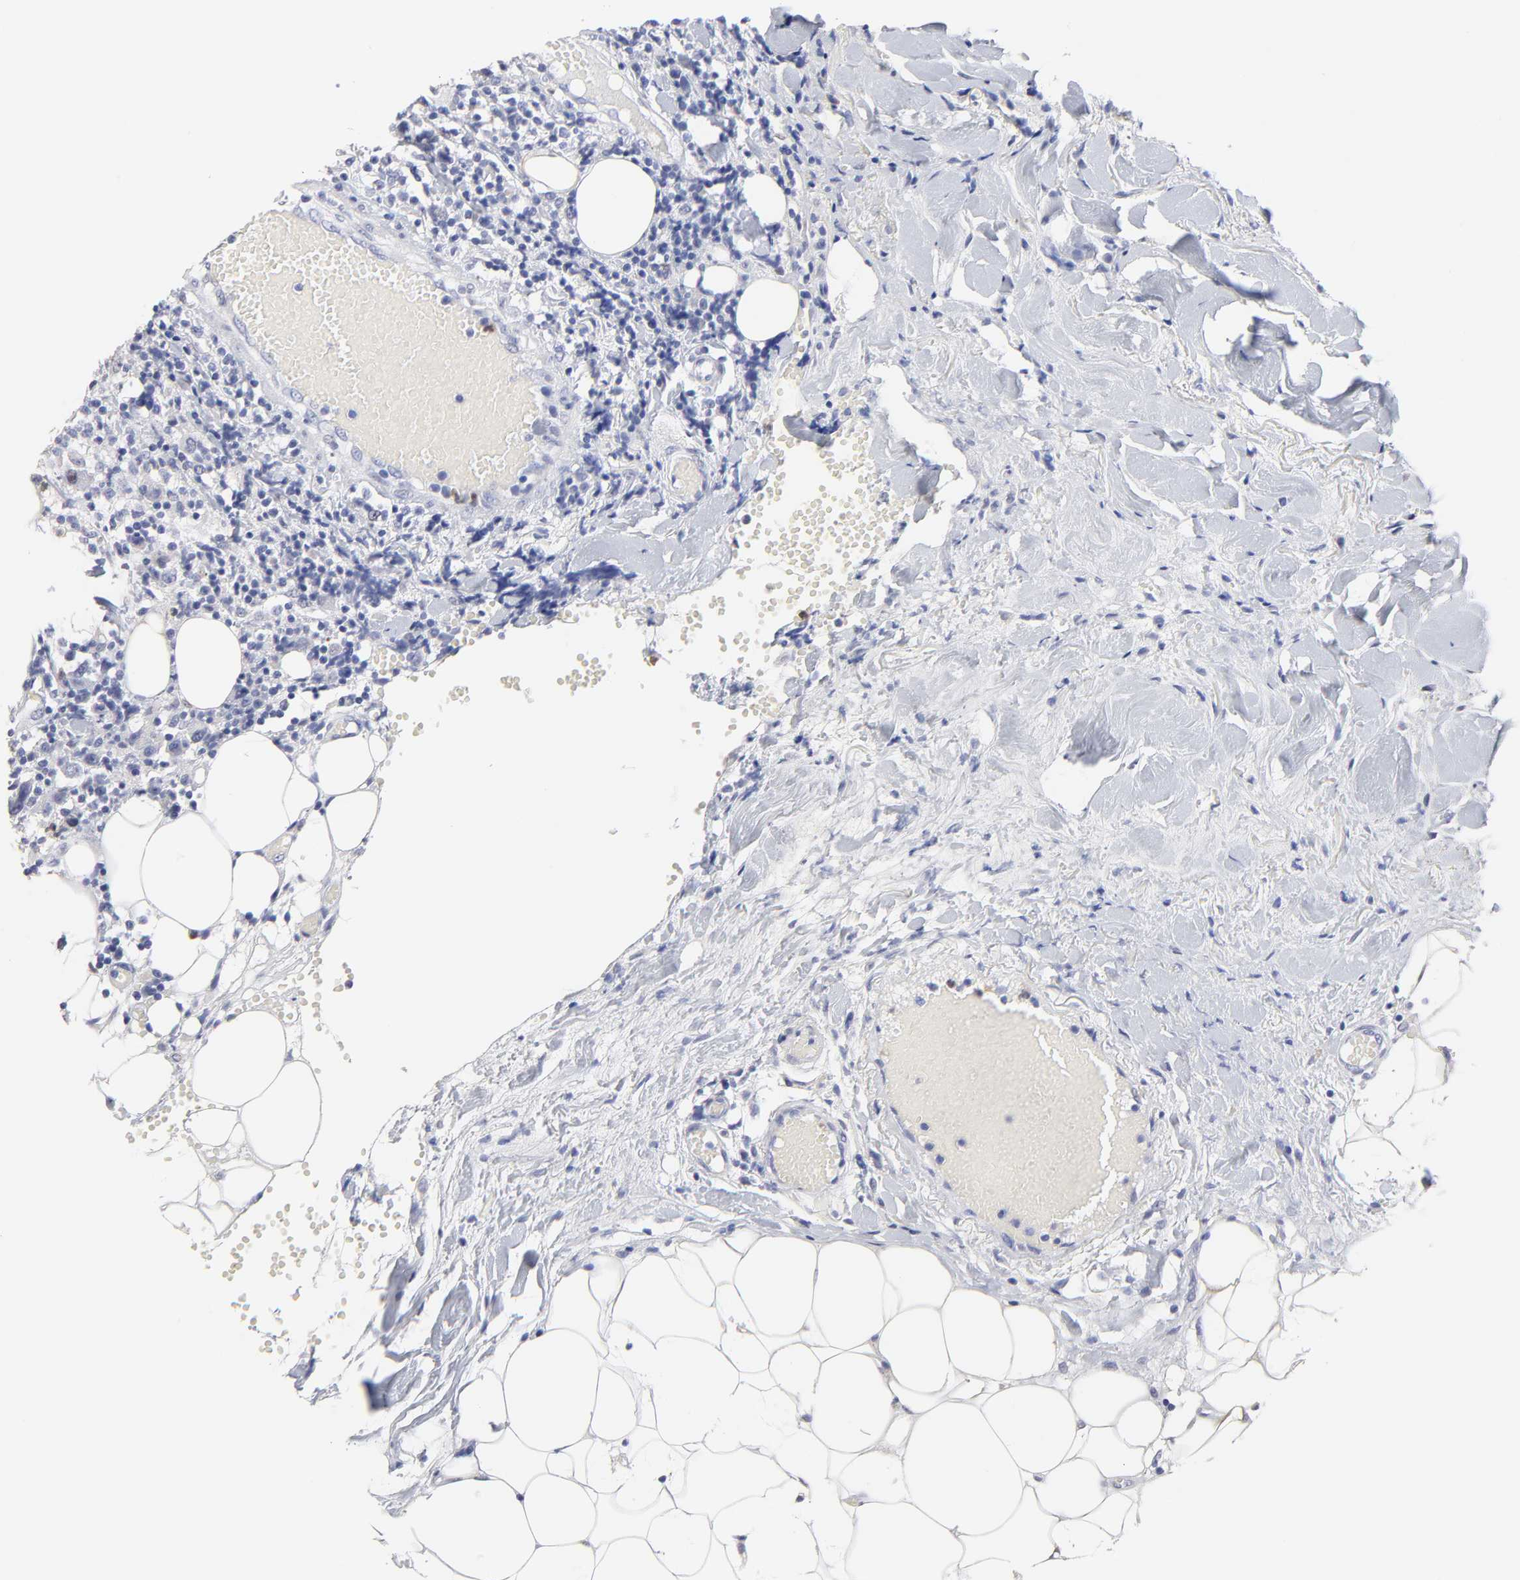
{"staining": {"intensity": "negative", "quantity": "none", "location": "none"}, "tissue": "thyroid cancer", "cell_type": "Tumor cells", "image_type": "cancer", "snomed": [{"axis": "morphology", "description": "Carcinoma, NOS"}, {"axis": "topography", "description": "Thyroid gland"}], "caption": "Tumor cells are negative for protein expression in human thyroid carcinoma. Brightfield microscopy of IHC stained with DAB (brown) and hematoxylin (blue), captured at high magnification.", "gene": "SMARCA1", "patient": {"sex": "female", "age": 77}}